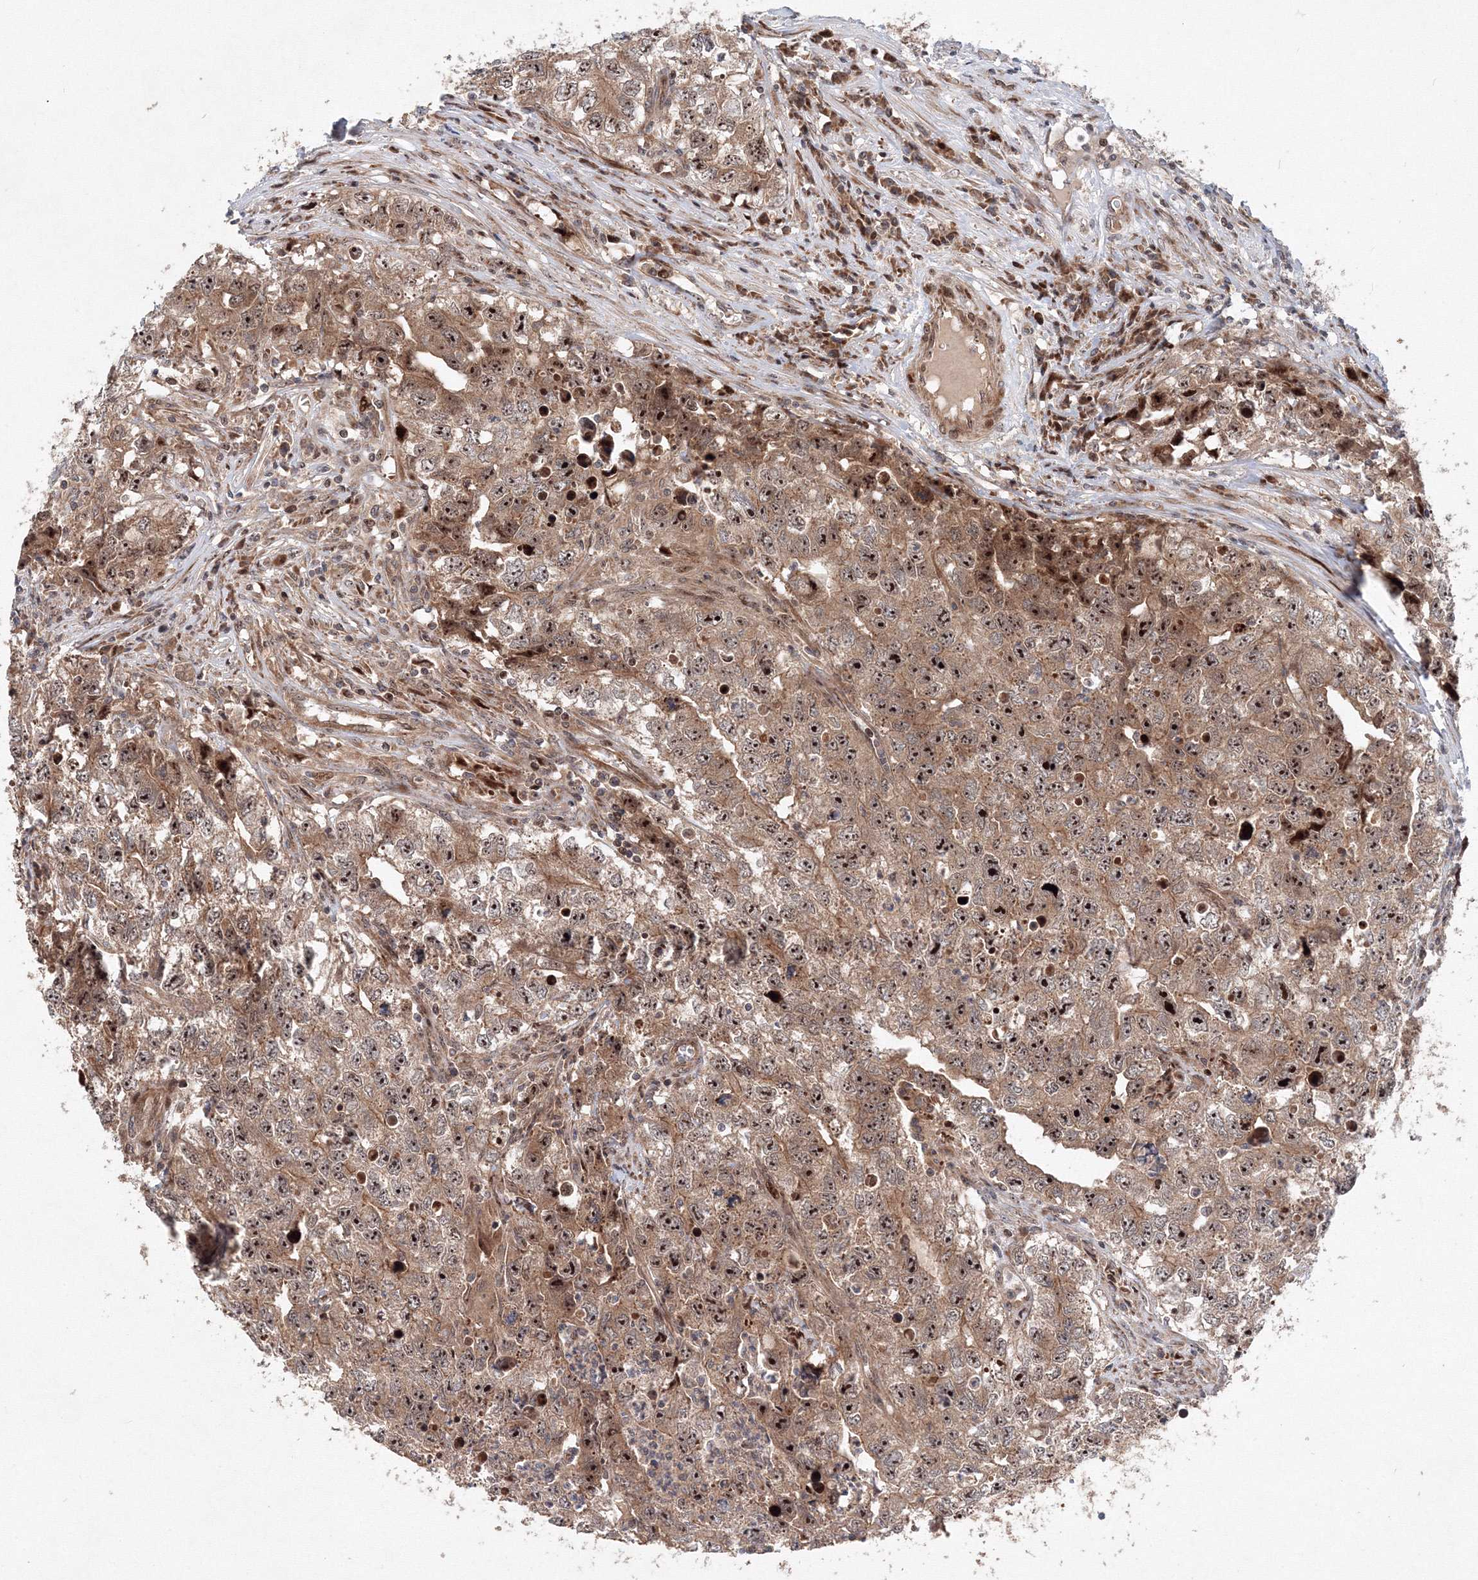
{"staining": {"intensity": "strong", "quantity": ">75%", "location": "cytoplasmic/membranous,nuclear"}, "tissue": "testis cancer", "cell_type": "Tumor cells", "image_type": "cancer", "snomed": [{"axis": "morphology", "description": "Seminoma, NOS"}, {"axis": "morphology", "description": "Carcinoma, Embryonal, NOS"}, {"axis": "topography", "description": "Testis"}], "caption": "A brown stain shows strong cytoplasmic/membranous and nuclear expression of a protein in human seminoma (testis) tumor cells.", "gene": "ANKAR", "patient": {"sex": "male", "age": 43}}